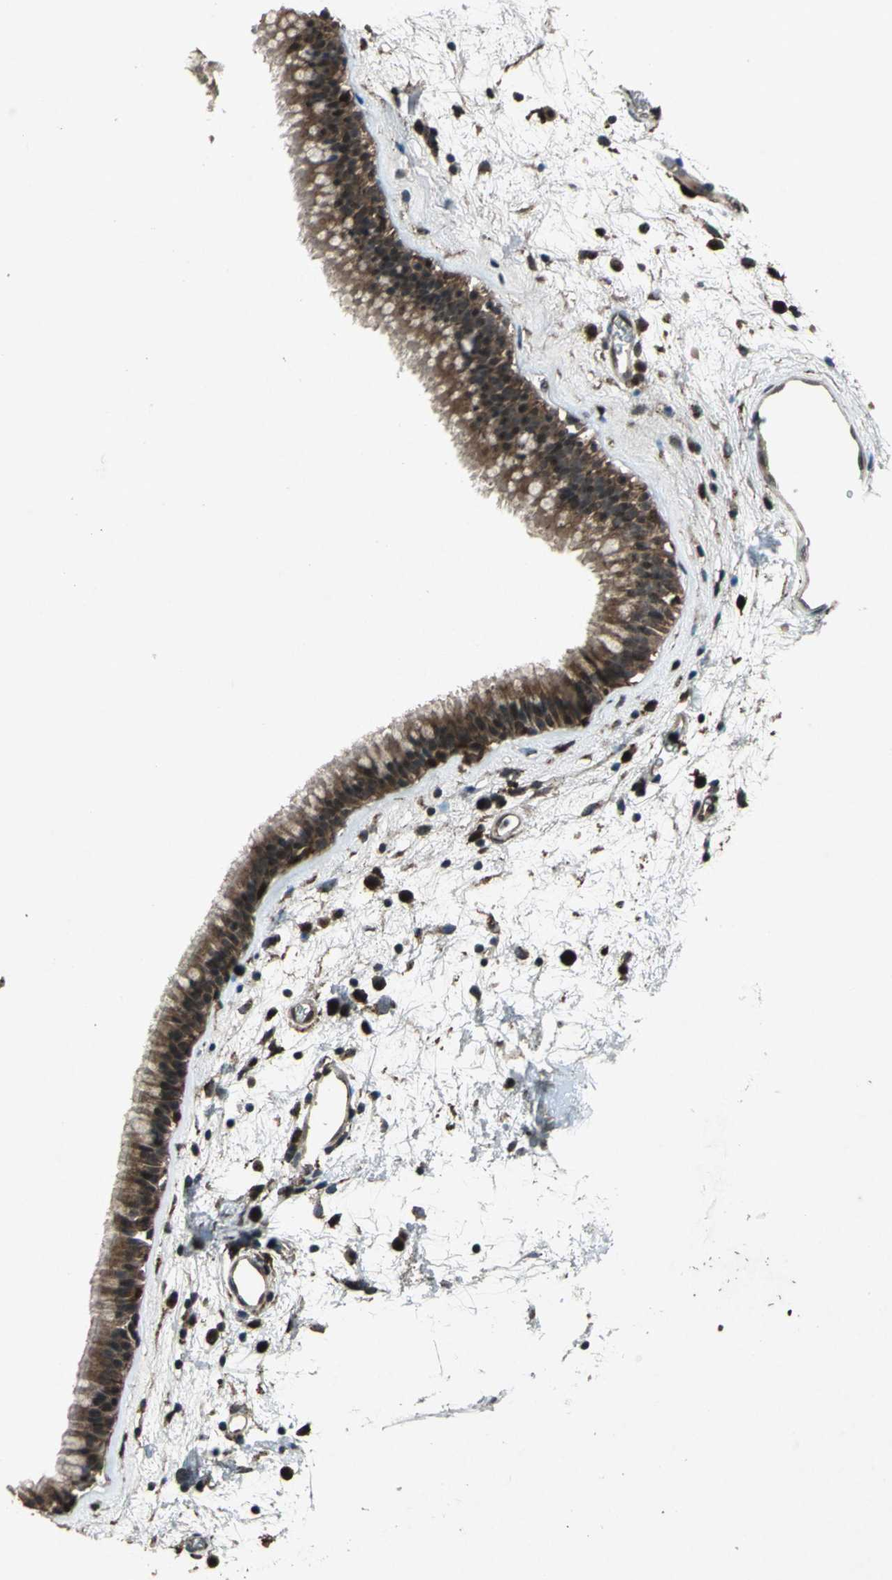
{"staining": {"intensity": "strong", "quantity": ">75%", "location": "cytoplasmic/membranous,nuclear"}, "tissue": "nasopharynx", "cell_type": "Respiratory epithelial cells", "image_type": "normal", "snomed": [{"axis": "morphology", "description": "Normal tissue, NOS"}, {"axis": "morphology", "description": "Inflammation, NOS"}, {"axis": "topography", "description": "Nasopharynx"}], "caption": "Protein positivity by immunohistochemistry shows strong cytoplasmic/membranous,nuclear expression in about >75% of respiratory epithelial cells in benign nasopharynx. Immunohistochemistry (ihc) stains the protein of interest in brown and the nuclei are stained blue.", "gene": "PYCARD", "patient": {"sex": "male", "age": 48}}